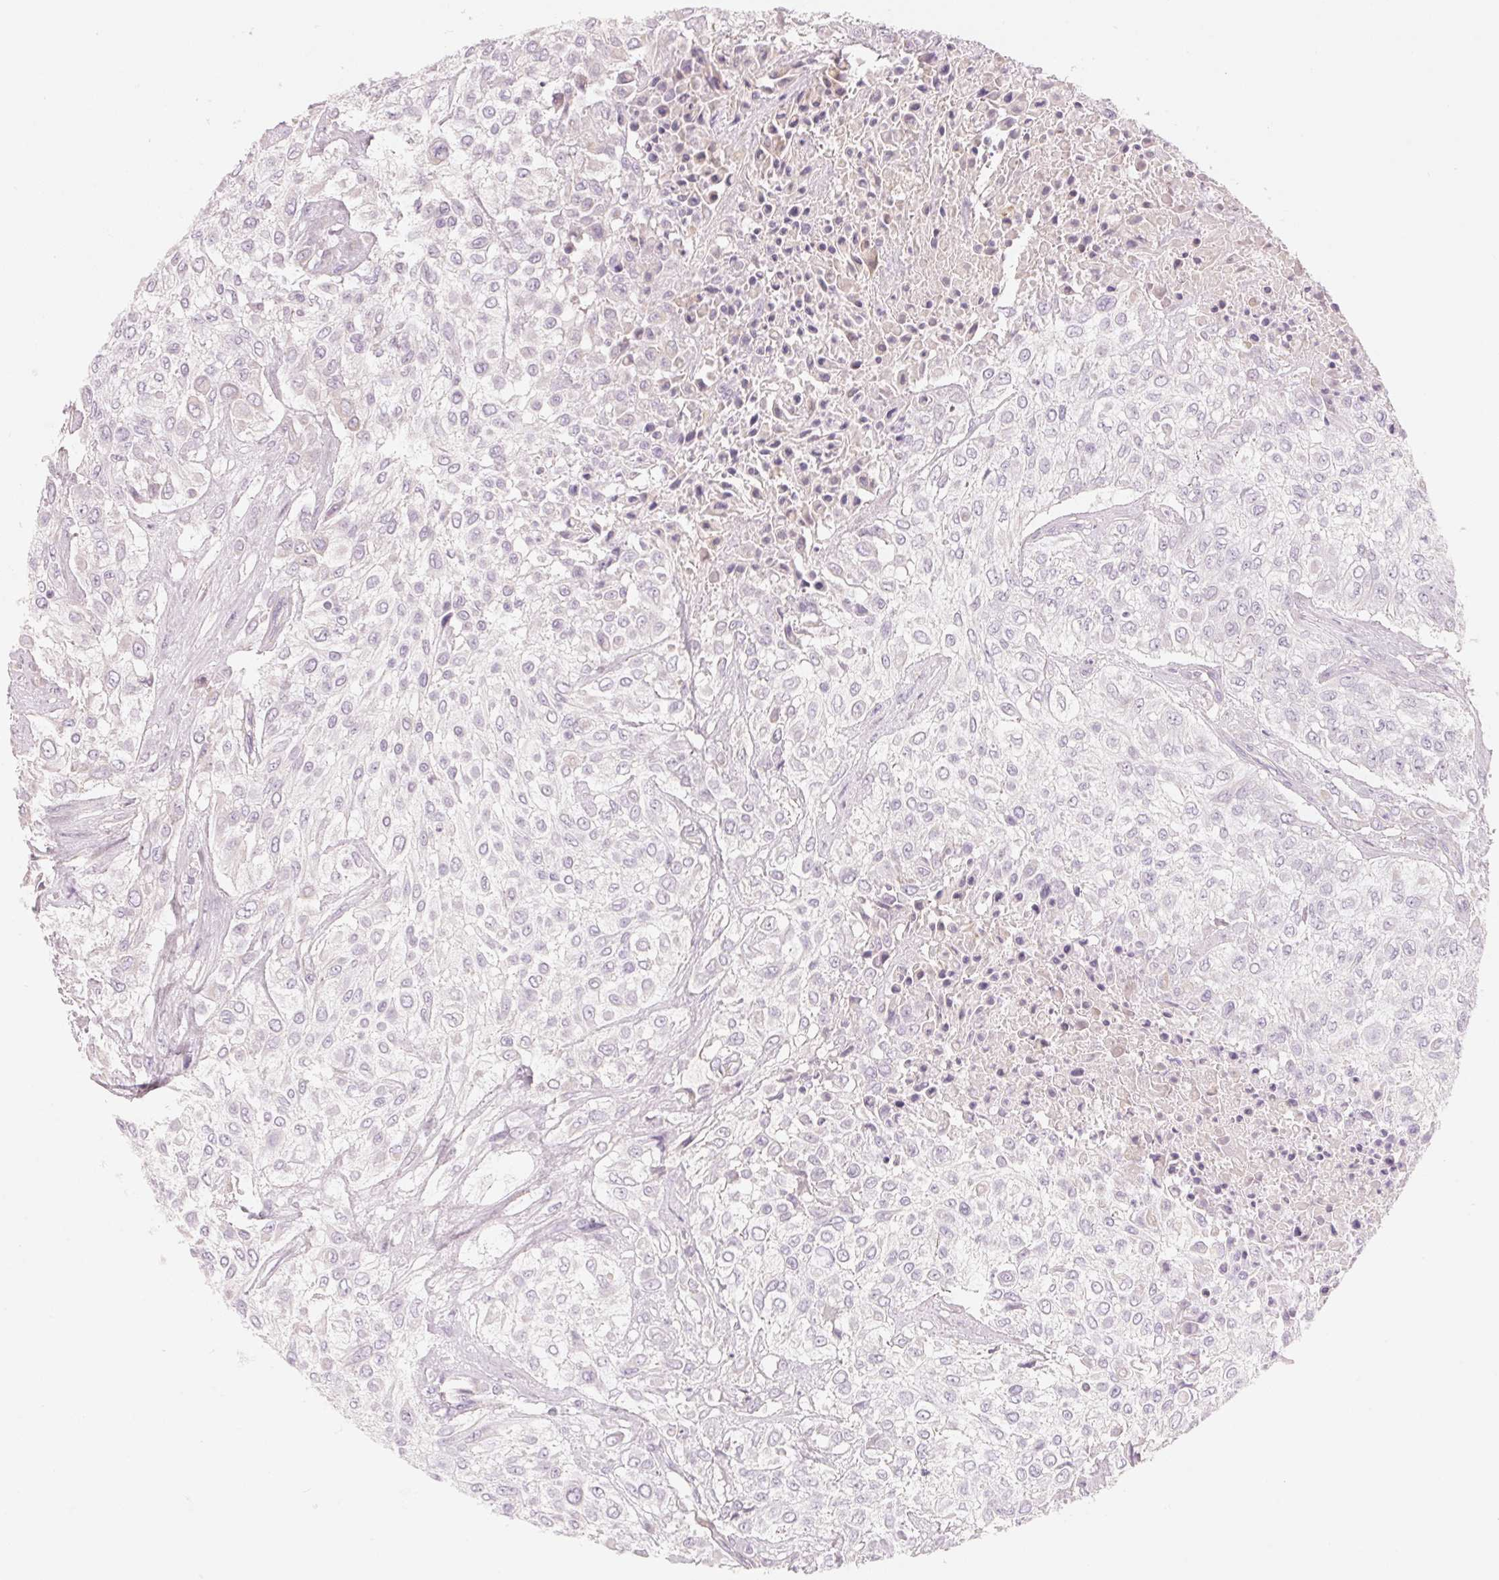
{"staining": {"intensity": "negative", "quantity": "none", "location": "none"}, "tissue": "urothelial cancer", "cell_type": "Tumor cells", "image_type": "cancer", "snomed": [{"axis": "morphology", "description": "Urothelial carcinoma, High grade"}, {"axis": "topography", "description": "Urinary bladder"}], "caption": "DAB (3,3'-diaminobenzidine) immunohistochemical staining of human high-grade urothelial carcinoma exhibits no significant positivity in tumor cells. (Immunohistochemistry, brightfield microscopy, high magnification).", "gene": "CFHR2", "patient": {"sex": "male", "age": 57}}